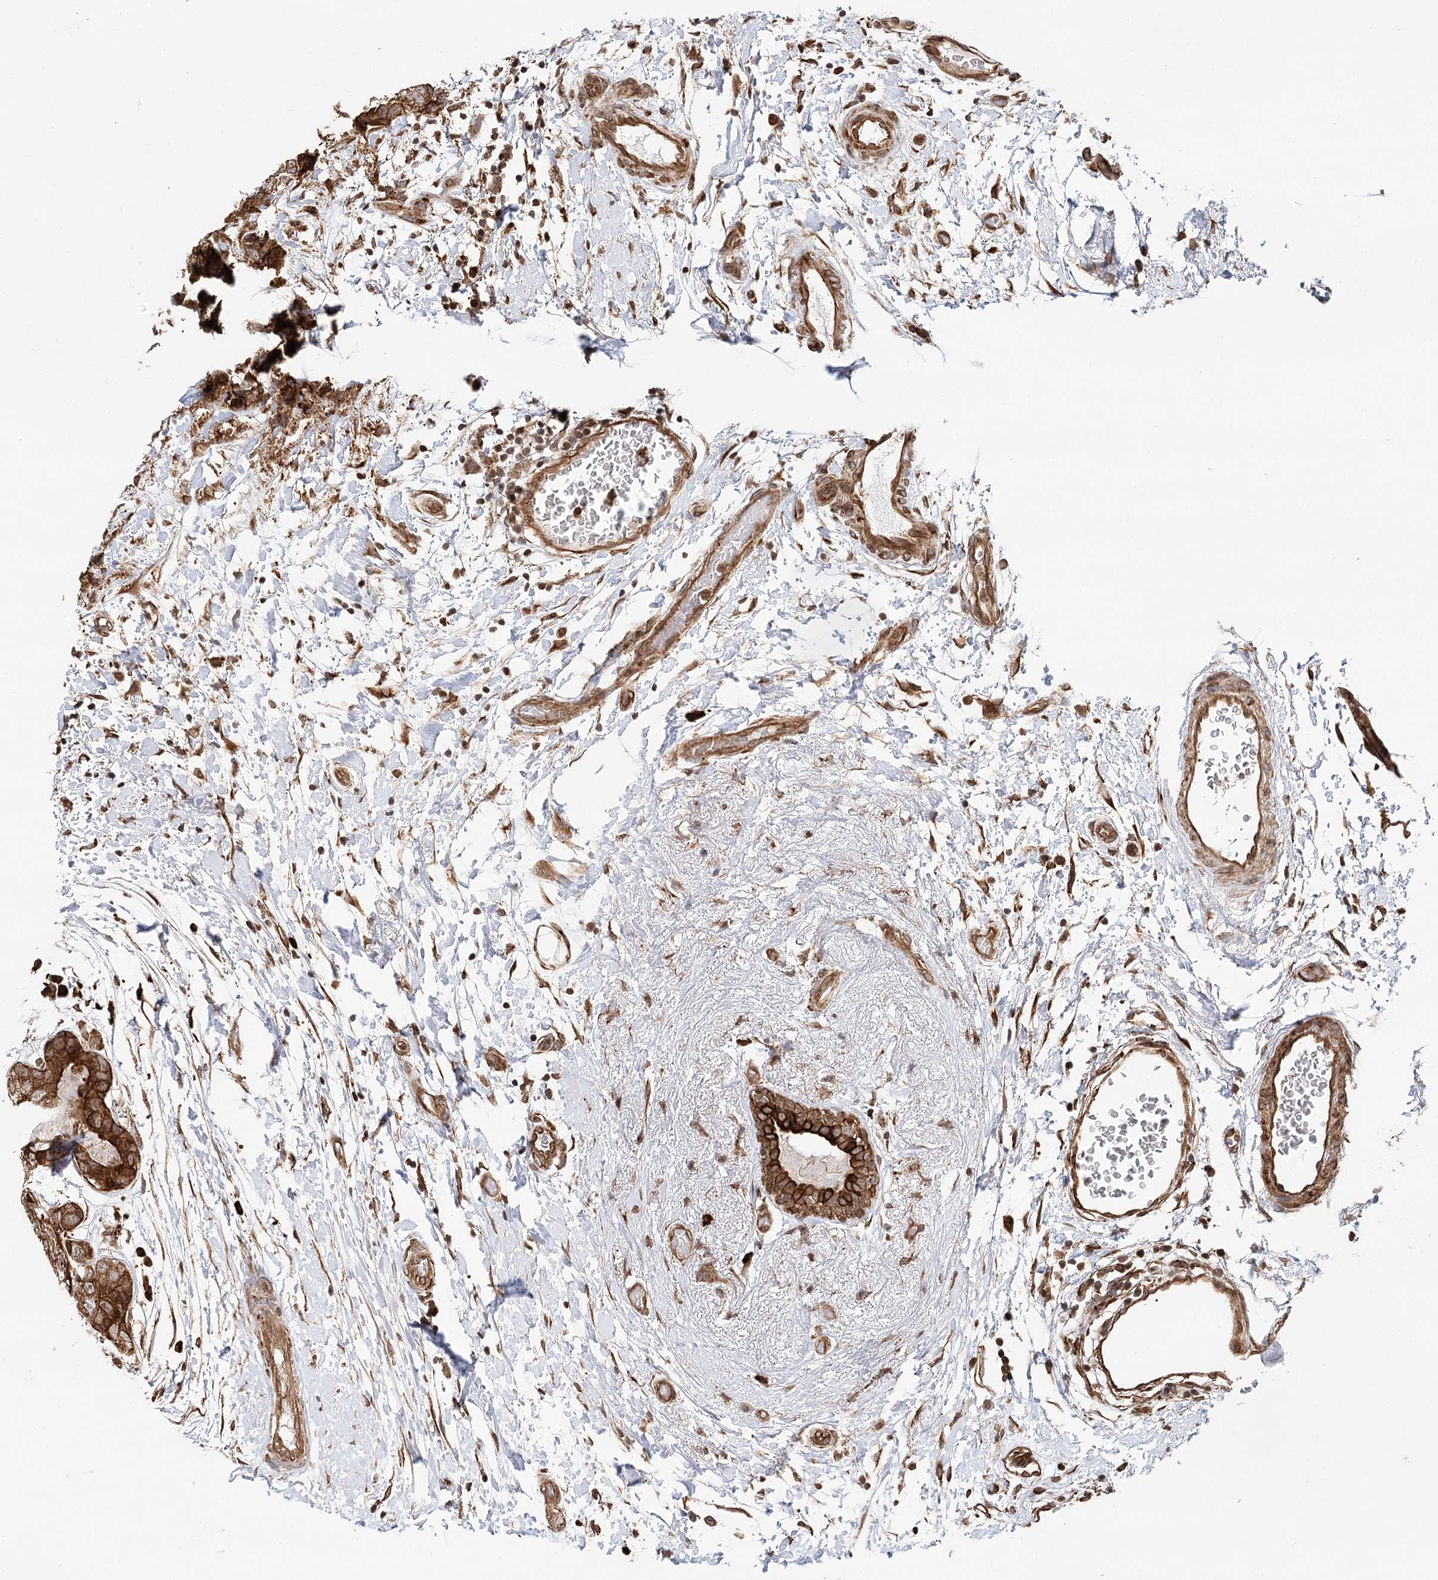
{"staining": {"intensity": "strong", "quantity": ">75%", "location": "cytoplasmic/membranous"}, "tissue": "breast cancer", "cell_type": "Tumor cells", "image_type": "cancer", "snomed": [{"axis": "morphology", "description": "Duct carcinoma"}, {"axis": "topography", "description": "Breast"}], "caption": "About >75% of tumor cells in breast invasive ductal carcinoma exhibit strong cytoplasmic/membranous protein staining as visualized by brown immunohistochemical staining.", "gene": "DNAJB14", "patient": {"sex": "female", "age": 62}}